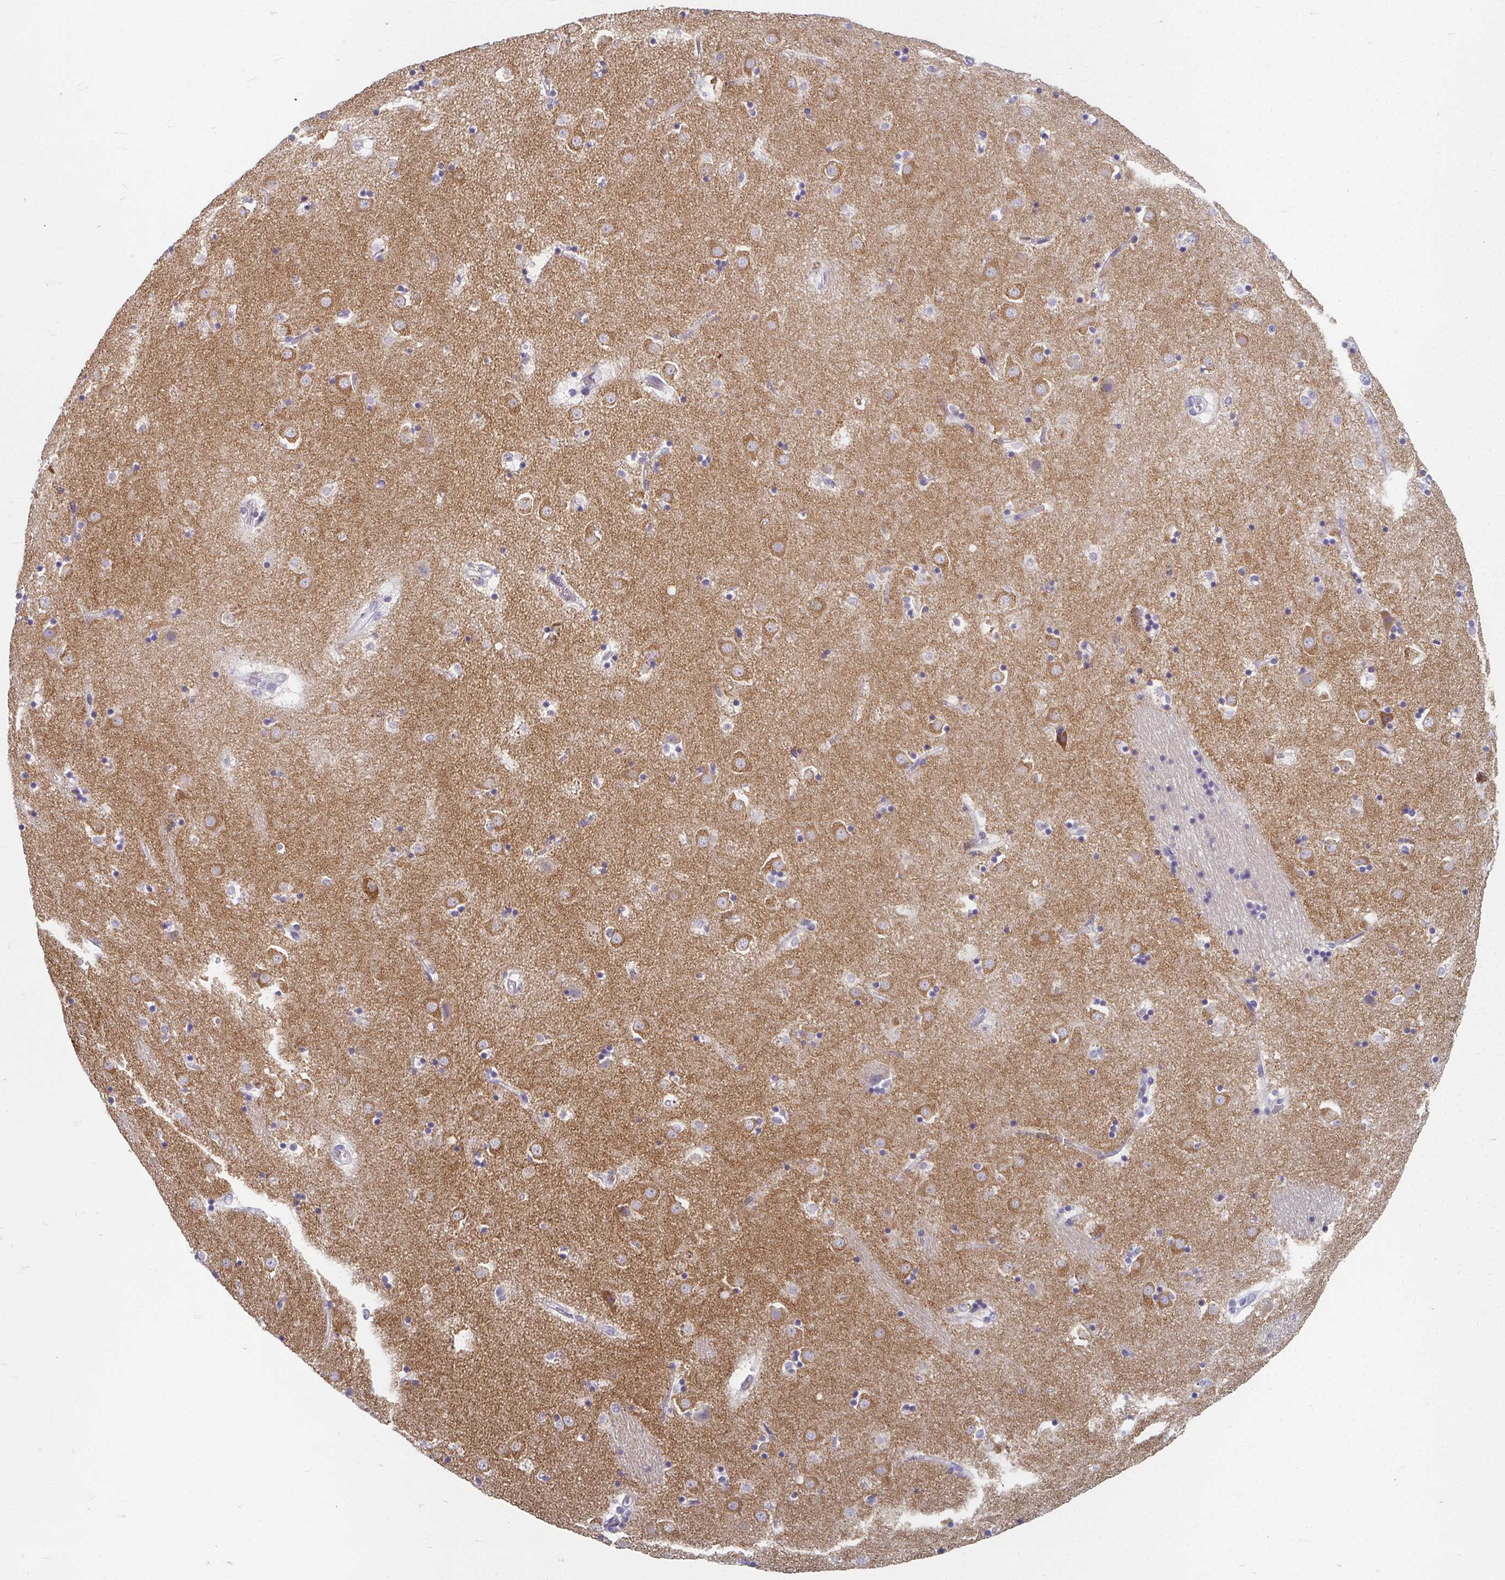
{"staining": {"intensity": "weak", "quantity": "<25%", "location": "cytoplasmic/membranous"}, "tissue": "caudate", "cell_type": "Glial cells", "image_type": "normal", "snomed": [{"axis": "morphology", "description": "Normal tissue, NOS"}, {"axis": "topography", "description": "Lateral ventricle wall"}], "caption": "IHC photomicrograph of benign human caudate stained for a protein (brown), which demonstrates no expression in glial cells.", "gene": "CAMKV", "patient": {"sex": "male", "age": 58}}